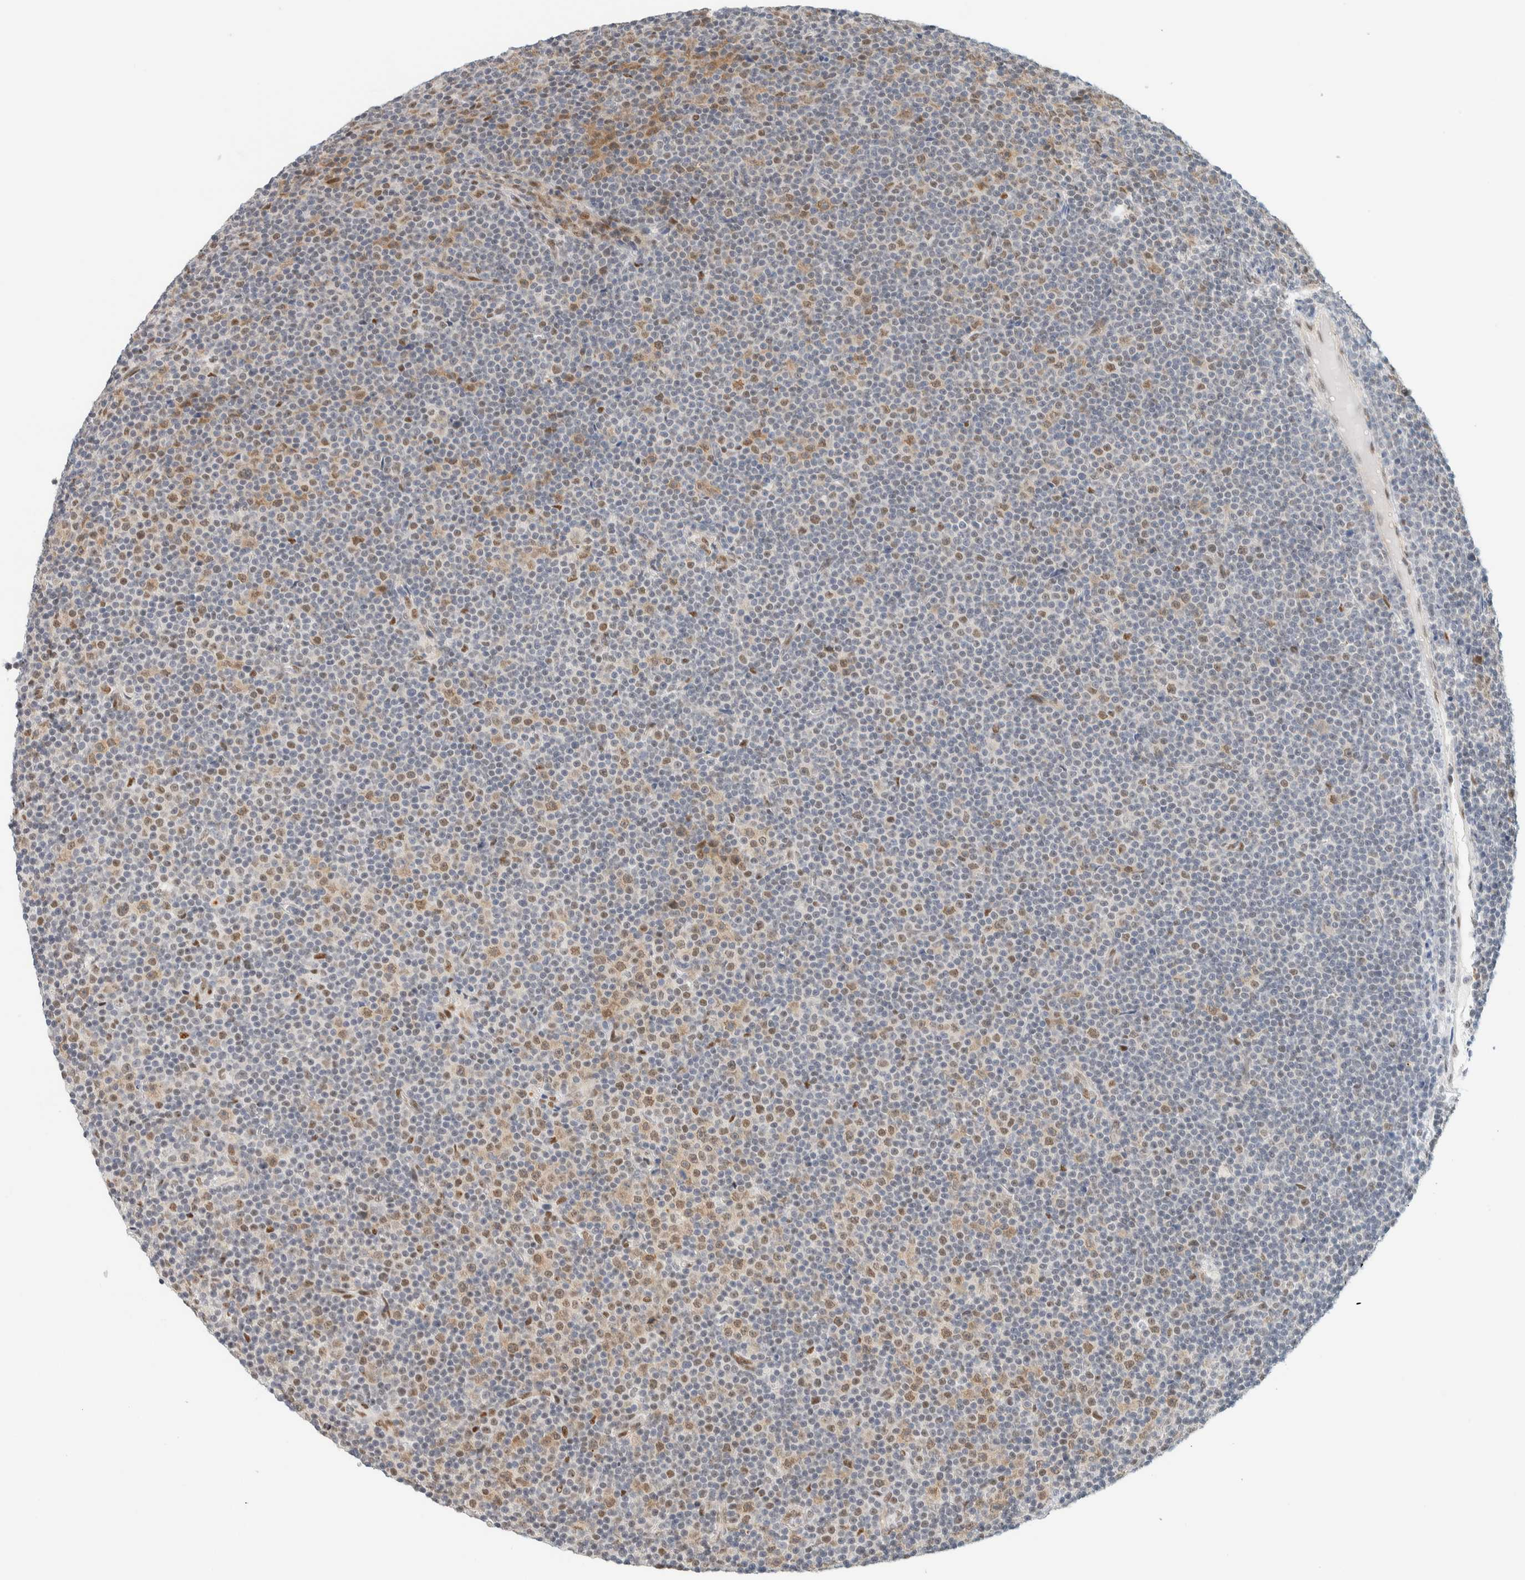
{"staining": {"intensity": "moderate", "quantity": "<25%", "location": "nuclear"}, "tissue": "lymphoma", "cell_type": "Tumor cells", "image_type": "cancer", "snomed": [{"axis": "morphology", "description": "Malignant lymphoma, non-Hodgkin's type, Low grade"}, {"axis": "topography", "description": "Lymph node"}], "caption": "Tumor cells display moderate nuclear staining in approximately <25% of cells in lymphoma.", "gene": "ZNF683", "patient": {"sex": "female", "age": 67}}